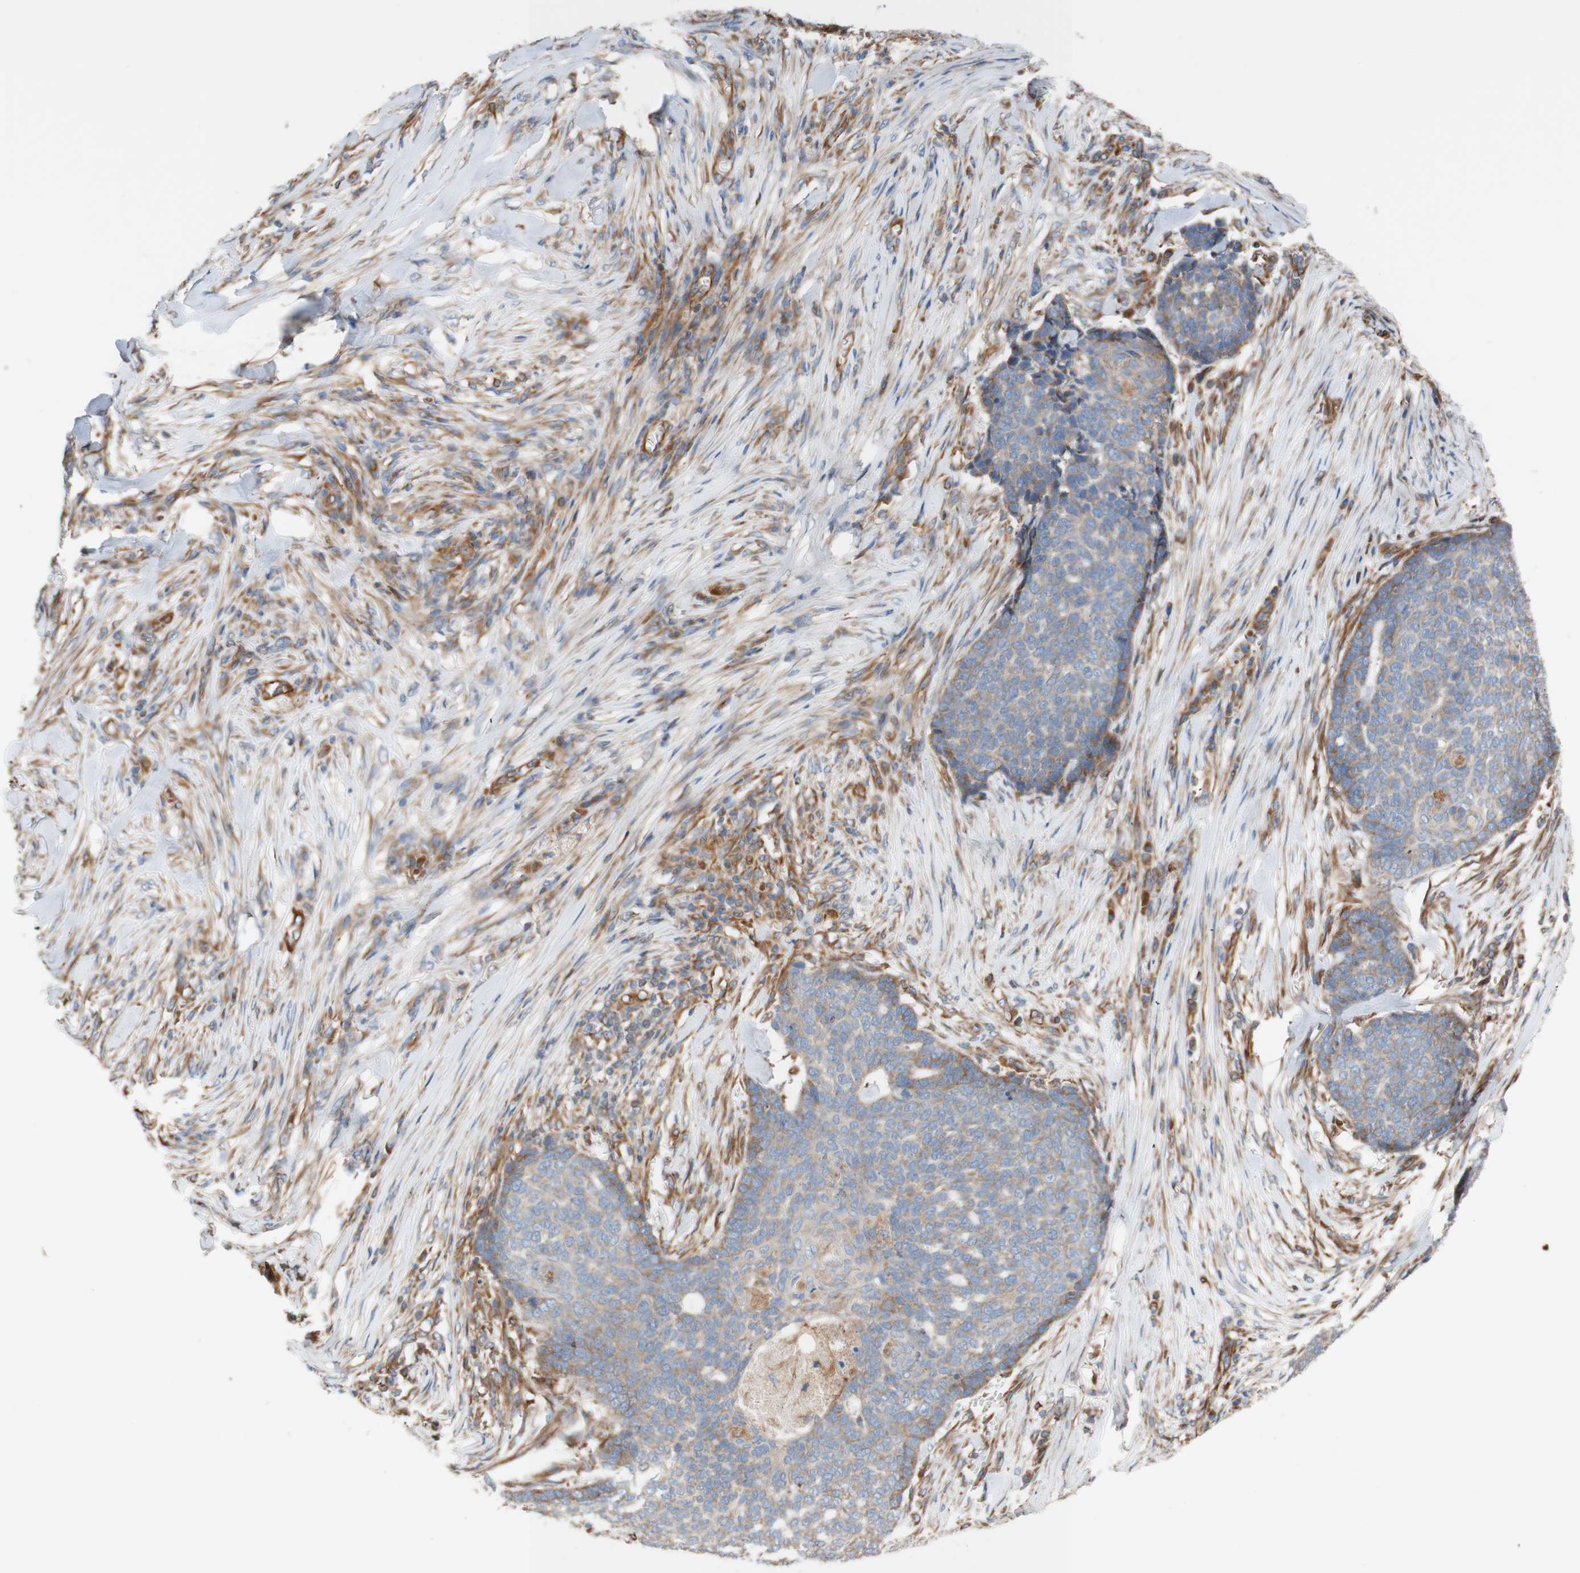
{"staining": {"intensity": "weak", "quantity": ">75%", "location": "cytoplasmic/membranous"}, "tissue": "skin cancer", "cell_type": "Tumor cells", "image_type": "cancer", "snomed": [{"axis": "morphology", "description": "Basal cell carcinoma"}, {"axis": "topography", "description": "Skin"}], "caption": "The immunohistochemical stain labels weak cytoplasmic/membranous positivity in tumor cells of skin basal cell carcinoma tissue.", "gene": "C1orf43", "patient": {"sex": "male", "age": 84}}